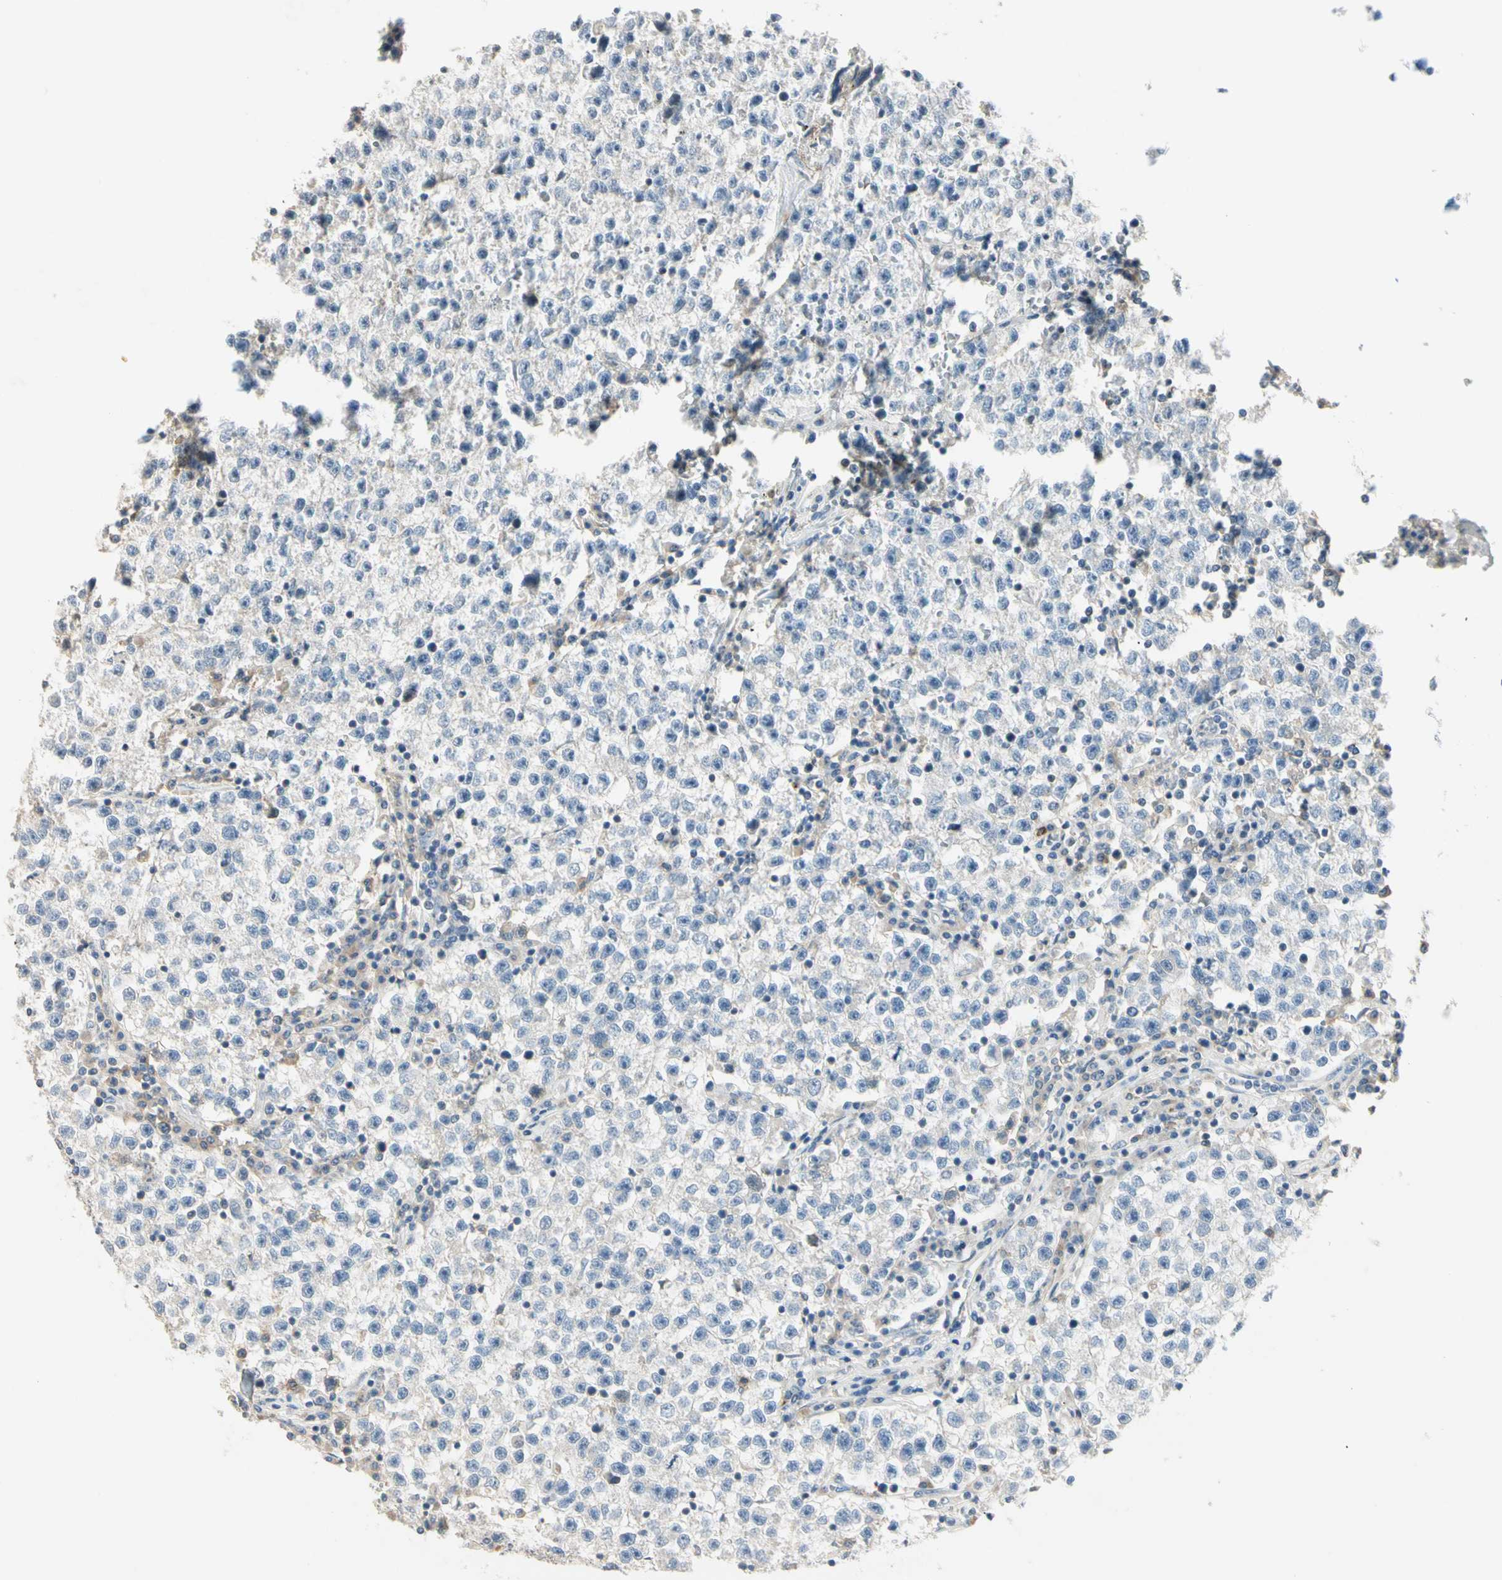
{"staining": {"intensity": "weak", "quantity": "<25%", "location": "cytoplasmic/membranous"}, "tissue": "testis cancer", "cell_type": "Tumor cells", "image_type": "cancer", "snomed": [{"axis": "morphology", "description": "Seminoma, NOS"}, {"axis": "topography", "description": "Testis"}], "caption": "Testis cancer was stained to show a protein in brown. There is no significant expression in tumor cells.", "gene": "GPR153", "patient": {"sex": "male", "age": 22}}